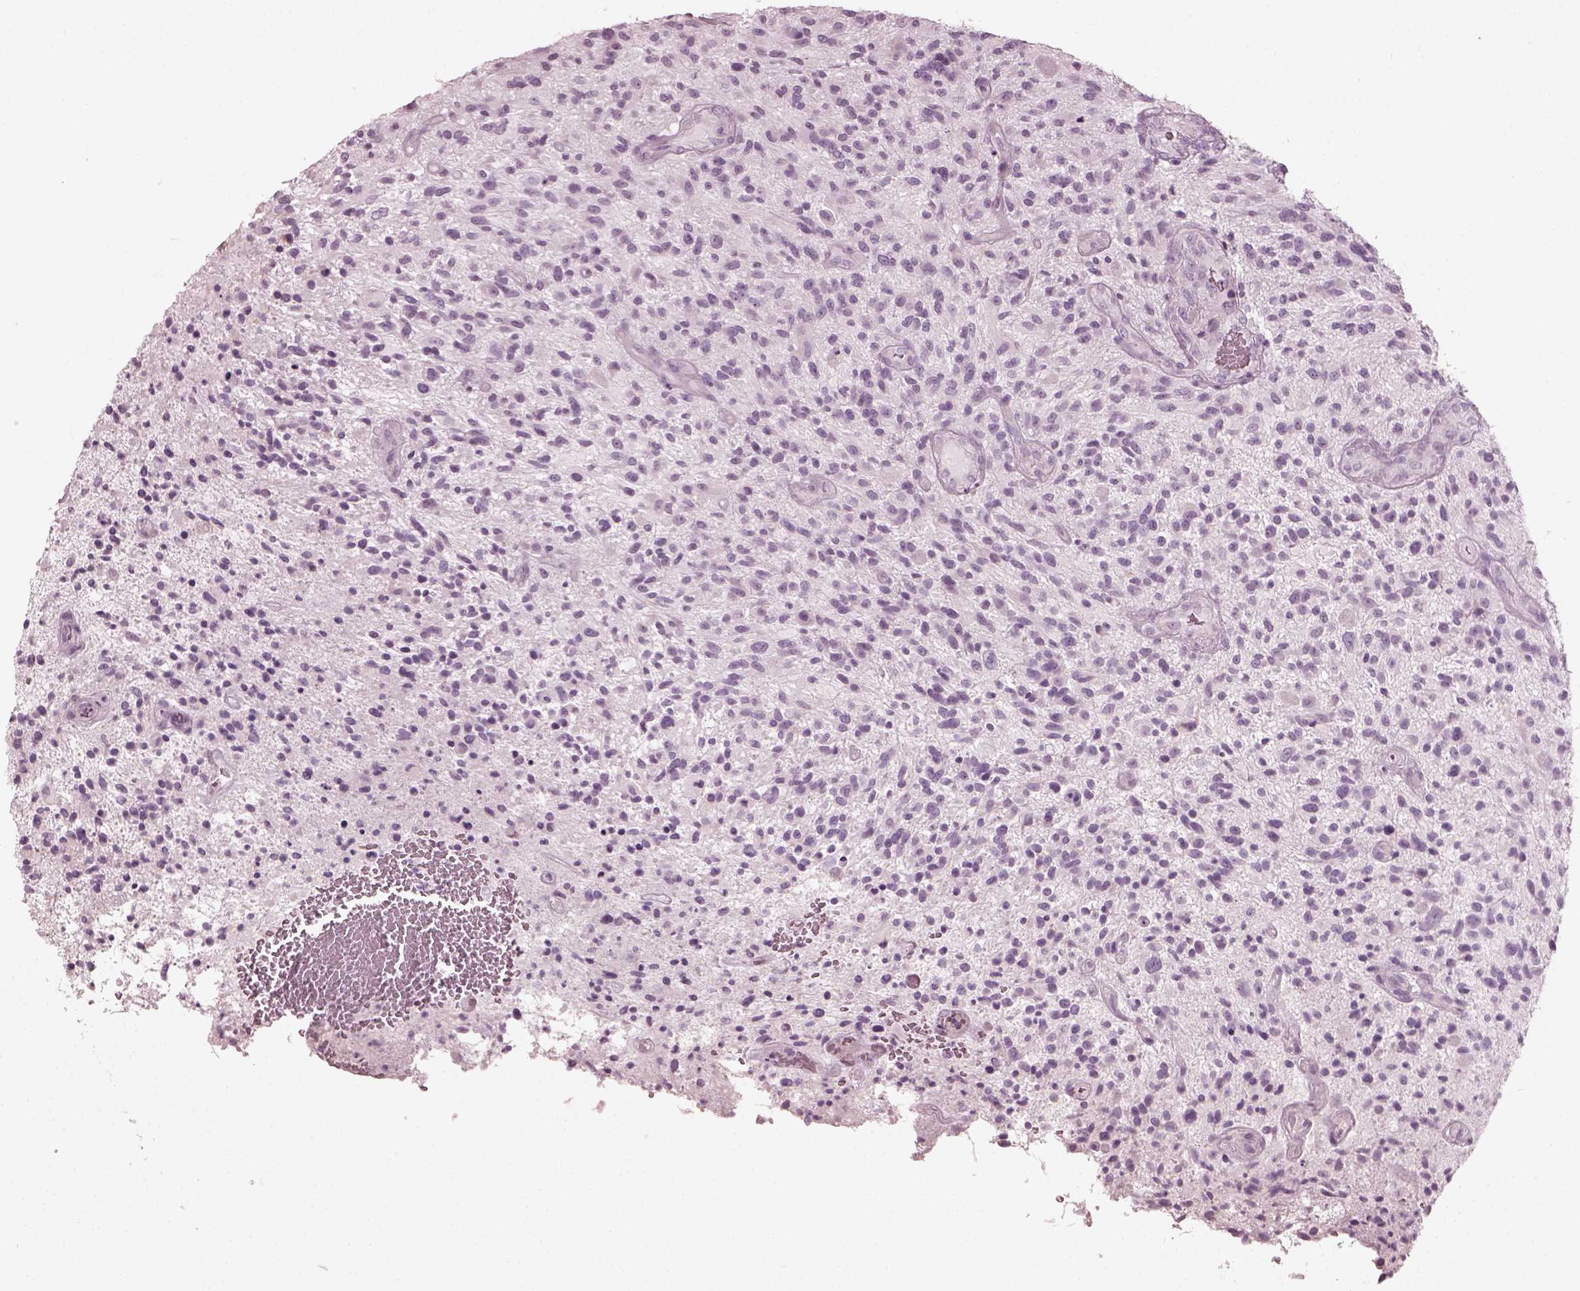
{"staining": {"intensity": "negative", "quantity": "none", "location": "none"}, "tissue": "glioma", "cell_type": "Tumor cells", "image_type": "cancer", "snomed": [{"axis": "morphology", "description": "Glioma, malignant, High grade"}, {"axis": "topography", "description": "Brain"}], "caption": "Protein analysis of malignant high-grade glioma shows no significant expression in tumor cells.", "gene": "SAXO2", "patient": {"sex": "male", "age": 47}}